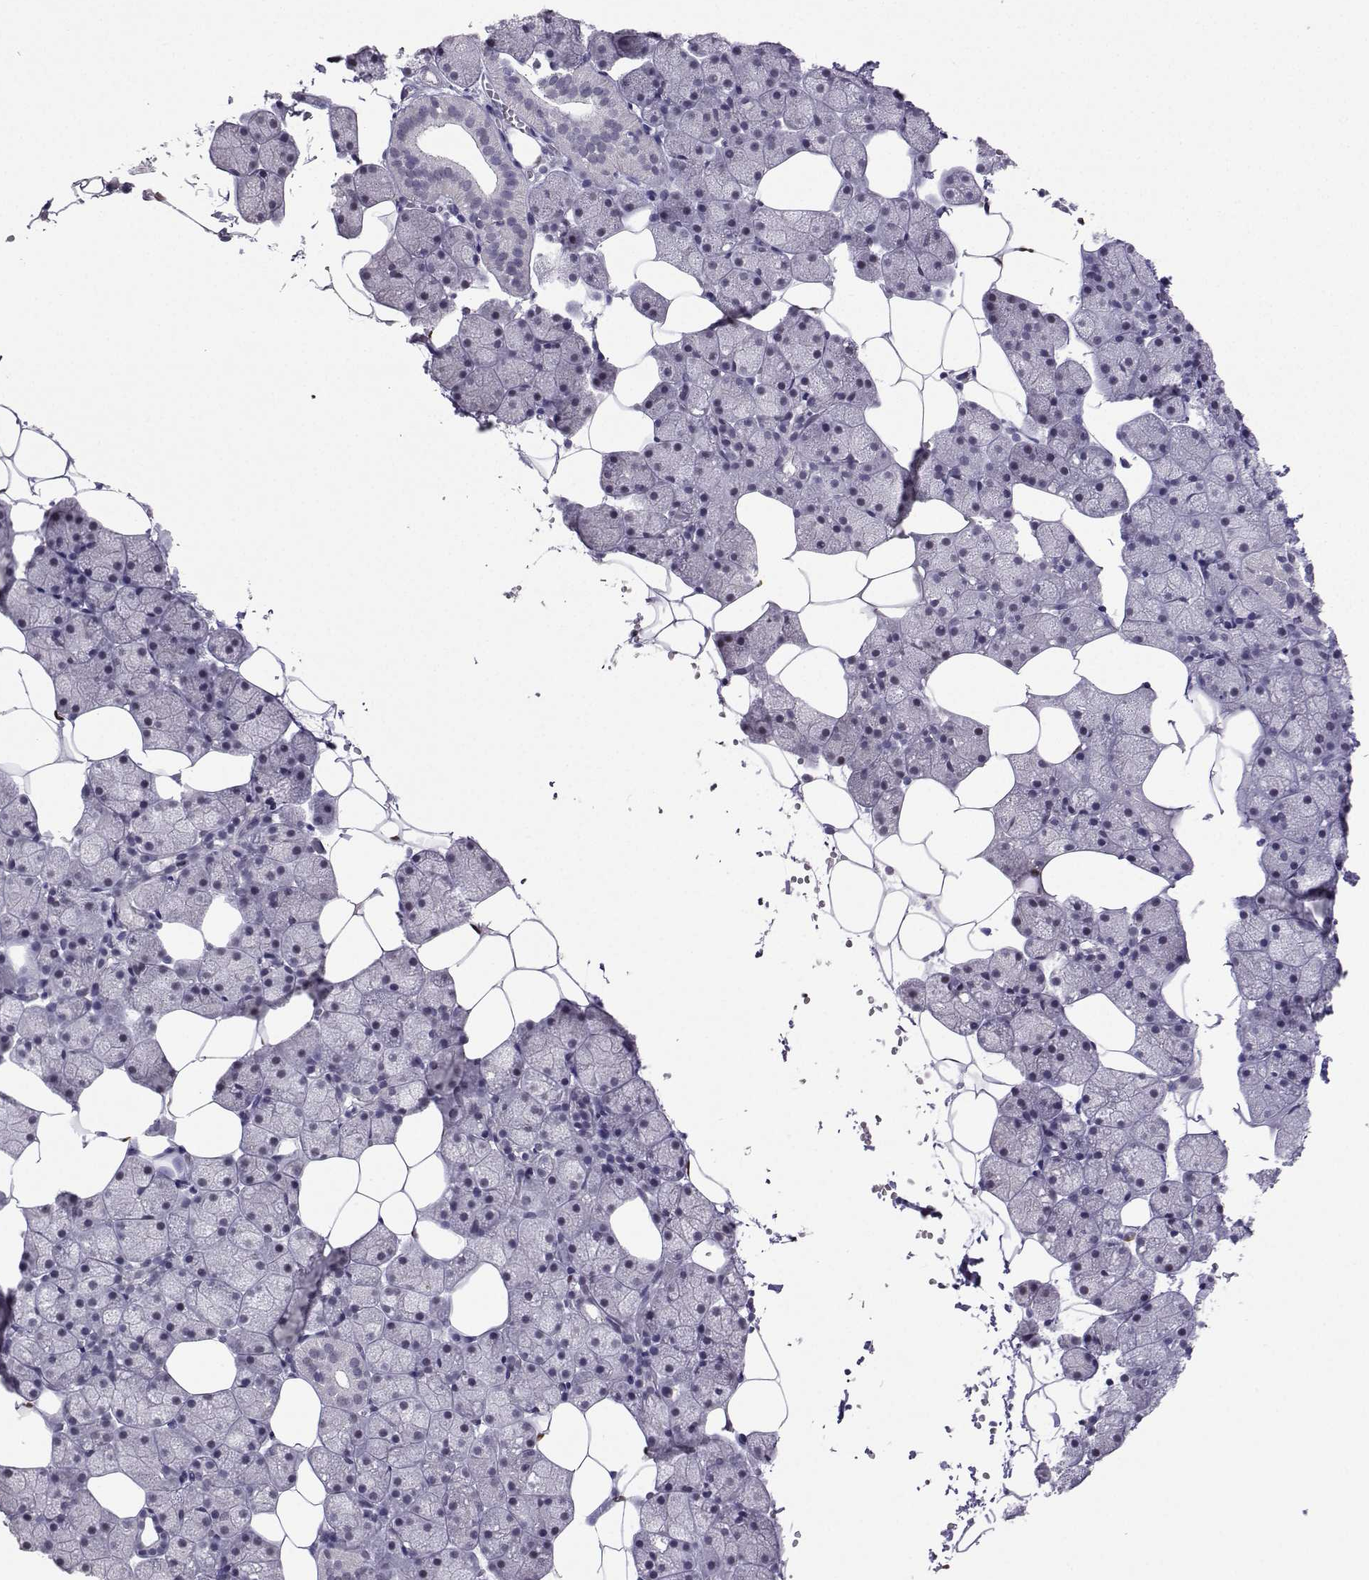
{"staining": {"intensity": "weak", "quantity": "<25%", "location": "cytoplasmic/membranous"}, "tissue": "salivary gland", "cell_type": "Glandular cells", "image_type": "normal", "snomed": [{"axis": "morphology", "description": "Normal tissue, NOS"}, {"axis": "topography", "description": "Salivary gland"}], "caption": "High power microscopy histopathology image of an immunohistochemistry (IHC) image of benign salivary gland, revealing no significant staining in glandular cells. Brightfield microscopy of immunohistochemistry stained with DAB (3,3'-diaminobenzidine) (brown) and hematoxylin (blue), captured at high magnification.", "gene": "TEDC2", "patient": {"sex": "male", "age": 38}}